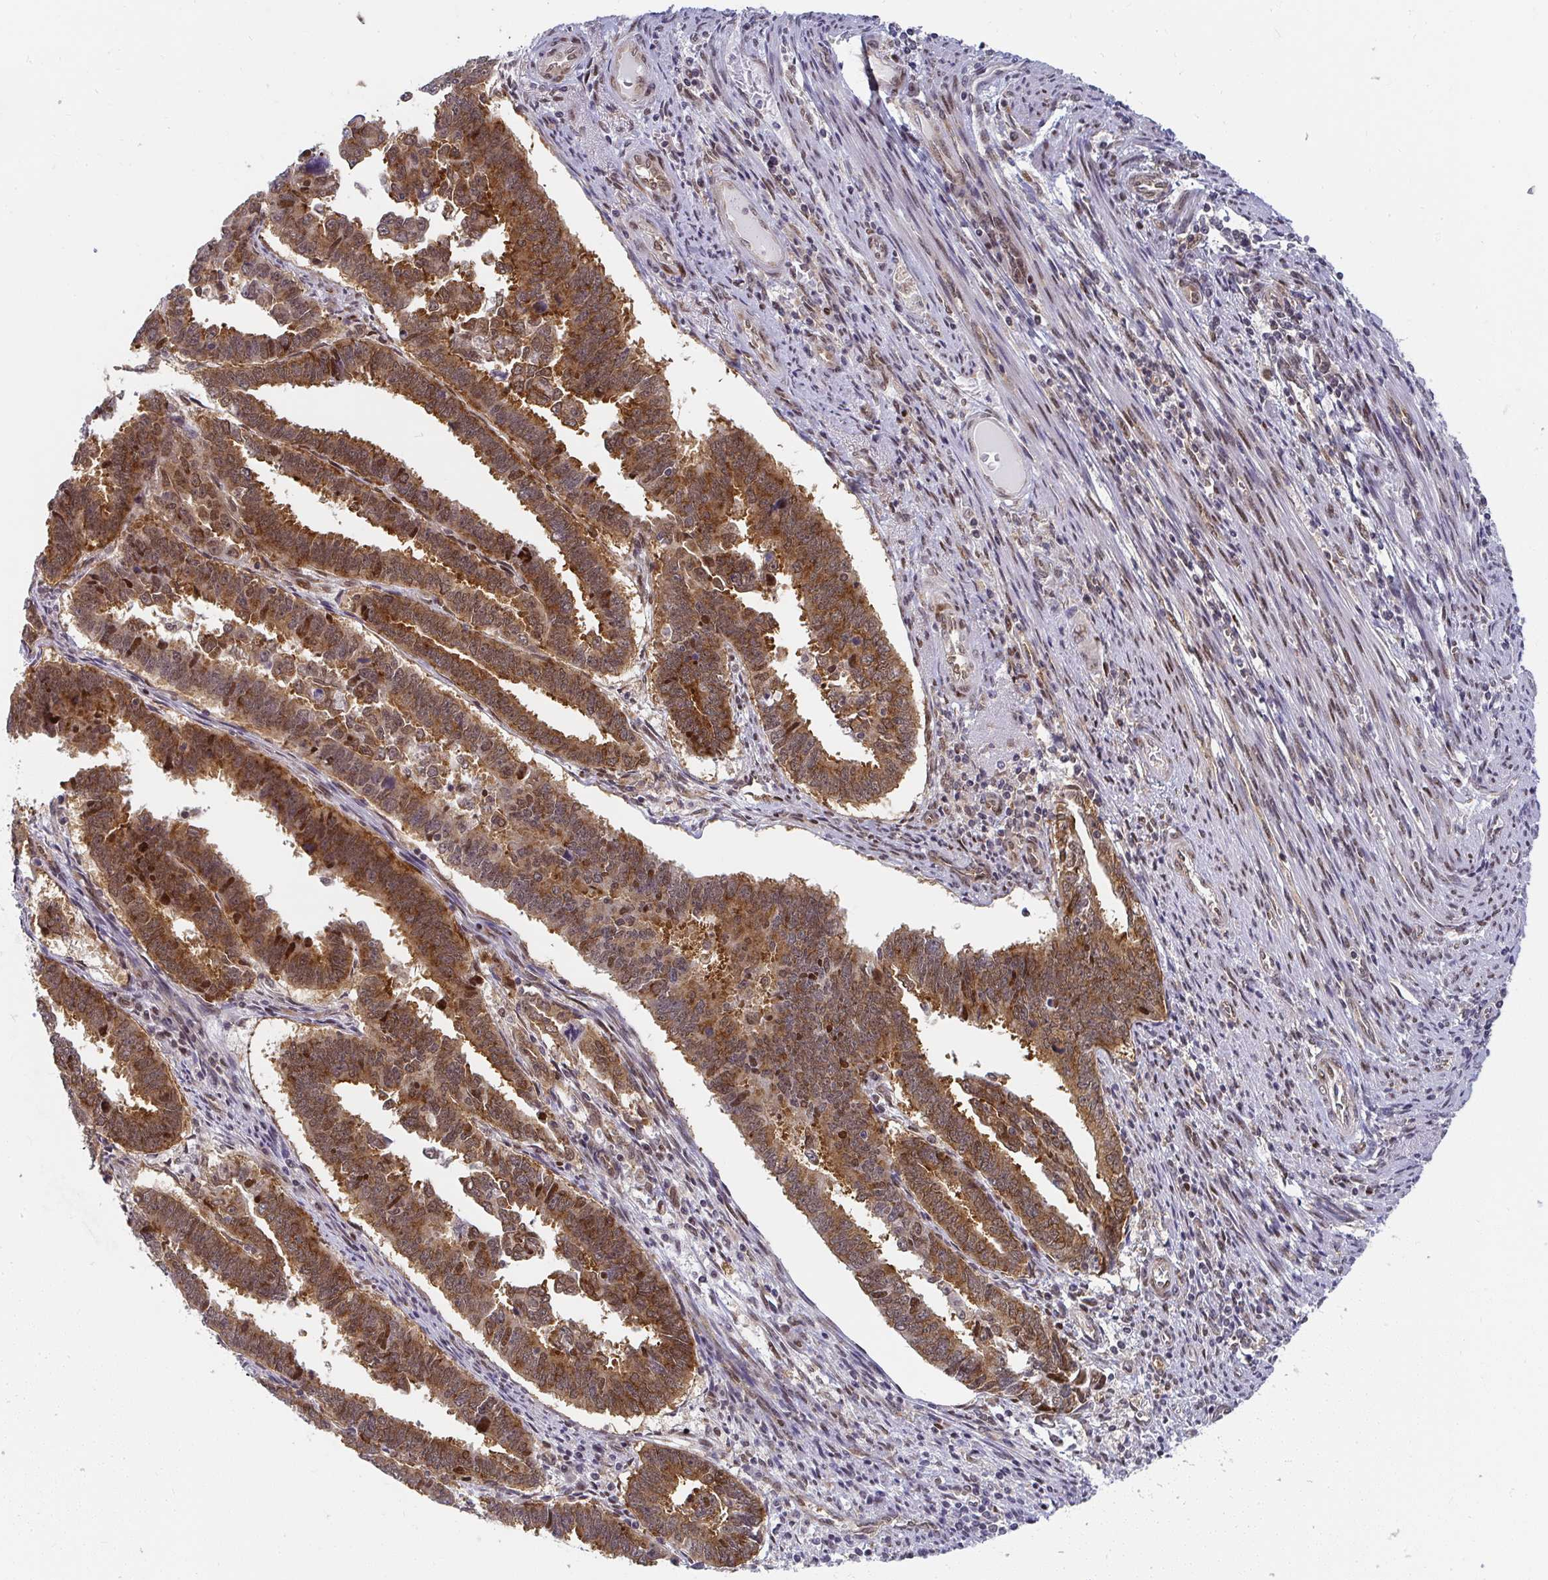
{"staining": {"intensity": "strong", "quantity": ">75%", "location": "cytoplasmic/membranous"}, "tissue": "endometrial cancer", "cell_type": "Tumor cells", "image_type": "cancer", "snomed": [{"axis": "morphology", "description": "Adenocarcinoma, NOS"}, {"axis": "topography", "description": "Endometrium"}], "caption": "An IHC image of tumor tissue is shown. Protein staining in brown shows strong cytoplasmic/membranous positivity in endometrial cancer (adenocarcinoma) within tumor cells. (DAB IHC with brightfield microscopy, high magnification).", "gene": "SYNCRIP", "patient": {"sex": "female", "age": 75}}